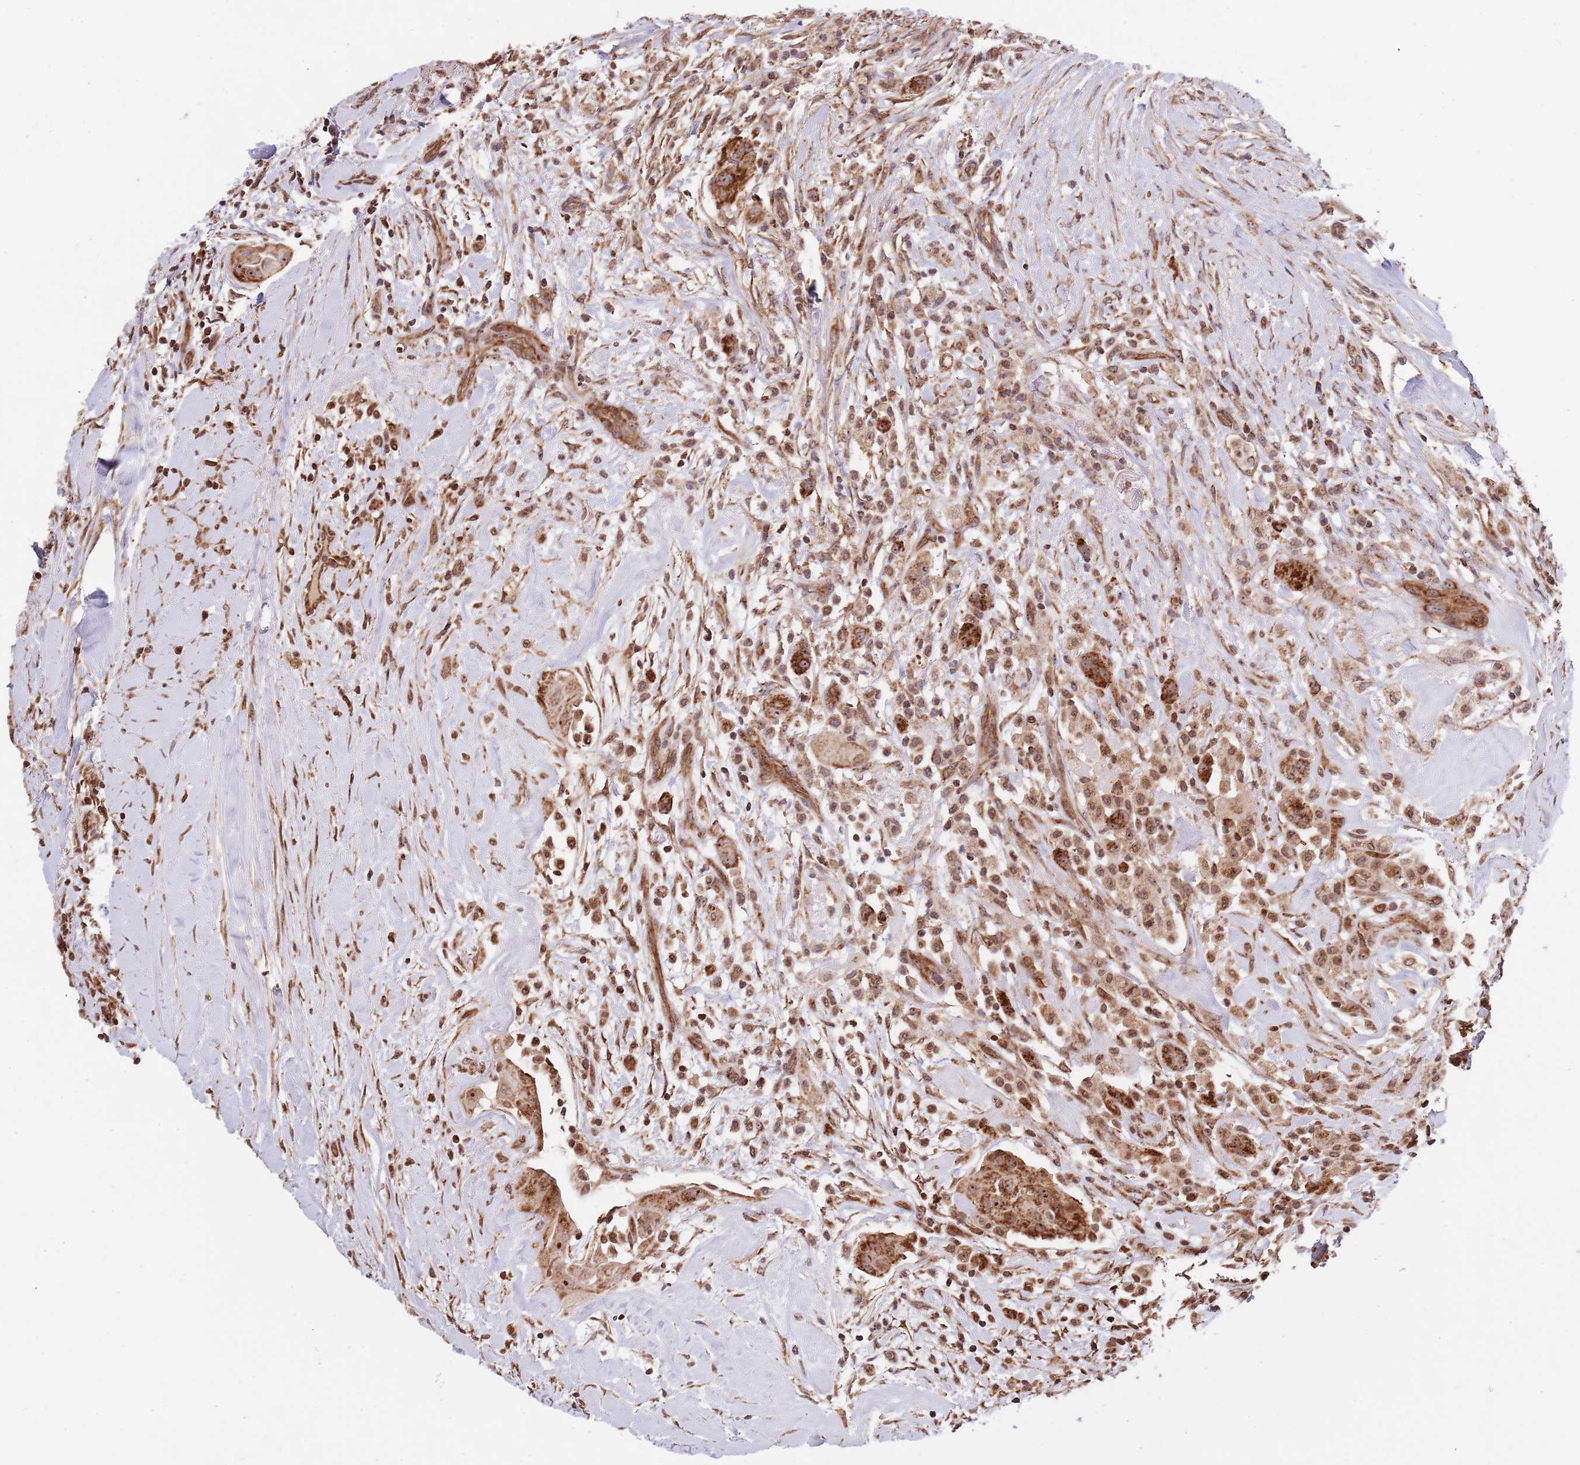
{"staining": {"intensity": "strong", "quantity": ">75%", "location": "cytoplasmic/membranous"}, "tissue": "thyroid cancer", "cell_type": "Tumor cells", "image_type": "cancer", "snomed": [{"axis": "morphology", "description": "Normal tissue, NOS"}, {"axis": "morphology", "description": "Papillary adenocarcinoma, NOS"}, {"axis": "topography", "description": "Thyroid gland"}], "caption": "This is a histology image of immunohistochemistry (IHC) staining of thyroid cancer, which shows strong staining in the cytoplasmic/membranous of tumor cells.", "gene": "DCHS1", "patient": {"sex": "female", "age": 59}}